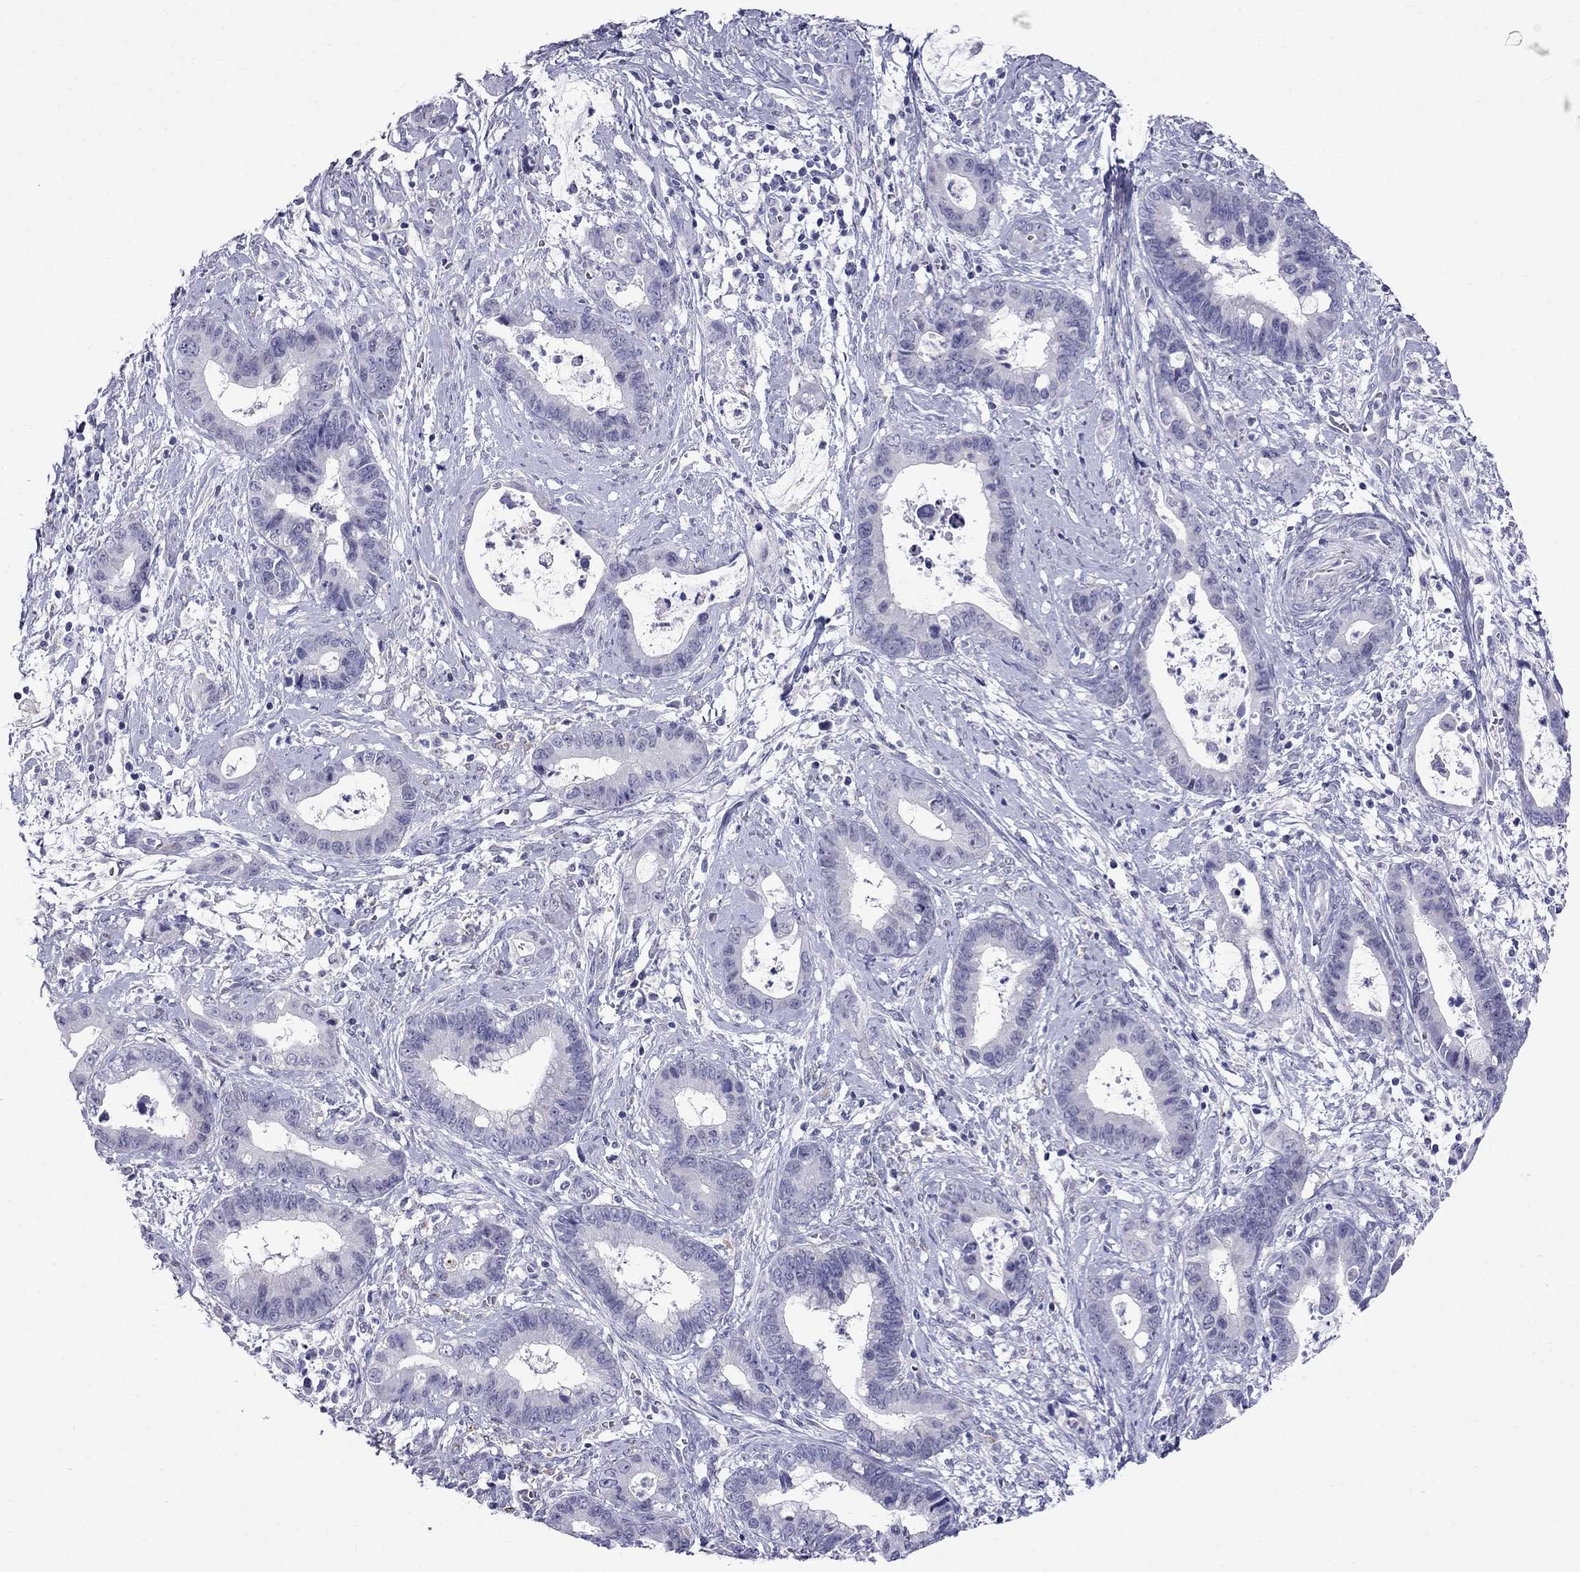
{"staining": {"intensity": "negative", "quantity": "none", "location": "none"}, "tissue": "cervical cancer", "cell_type": "Tumor cells", "image_type": "cancer", "snomed": [{"axis": "morphology", "description": "Adenocarcinoma, NOS"}, {"axis": "topography", "description": "Cervix"}], "caption": "This is an immunohistochemistry (IHC) histopathology image of human cervical cancer. There is no staining in tumor cells.", "gene": "MGP", "patient": {"sex": "female", "age": 44}}